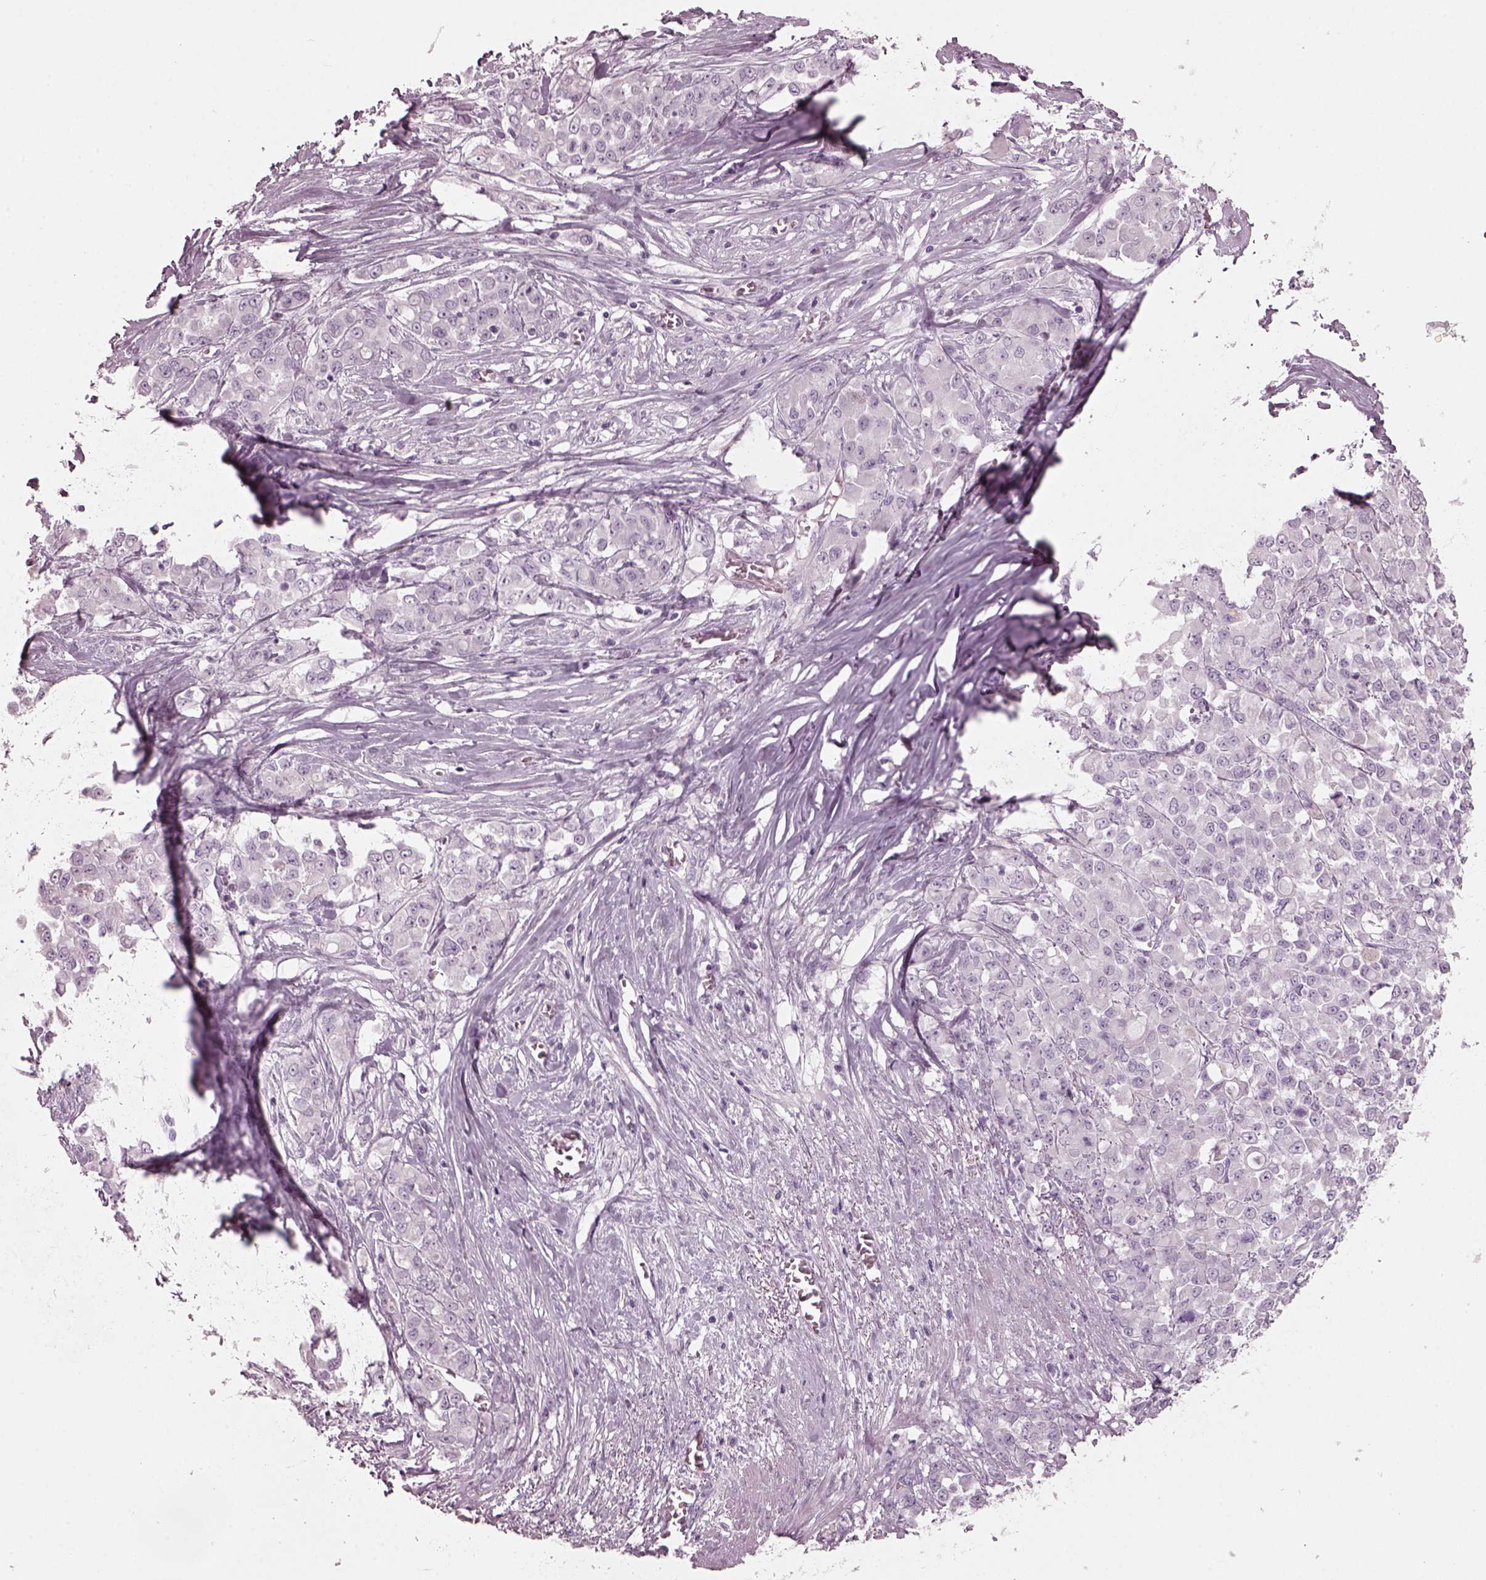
{"staining": {"intensity": "negative", "quantity": "none", "location": "none"}, "tissue": "stomach cancer", "cell_type": "Tumor cells", "image_type": "cancer", "snomed": [{"axis": "morphology", "description": "Adenocarcinoma, NOS"}, {"axis": "topography", "description": "Stomach"}], "caption": "A micrograph of stomach adenocarcinoma stained for a protein shows no brown staining in tumor cells. The staining was performed using DAB (3,3'-diaminobenzidine) to visualize the protein expression in brown, while the nuclei were stained in blue with hematoxylin (Magnification: 20x).", "gene": "RCVRN", "patient": {"sex": "female", "age": 76}}